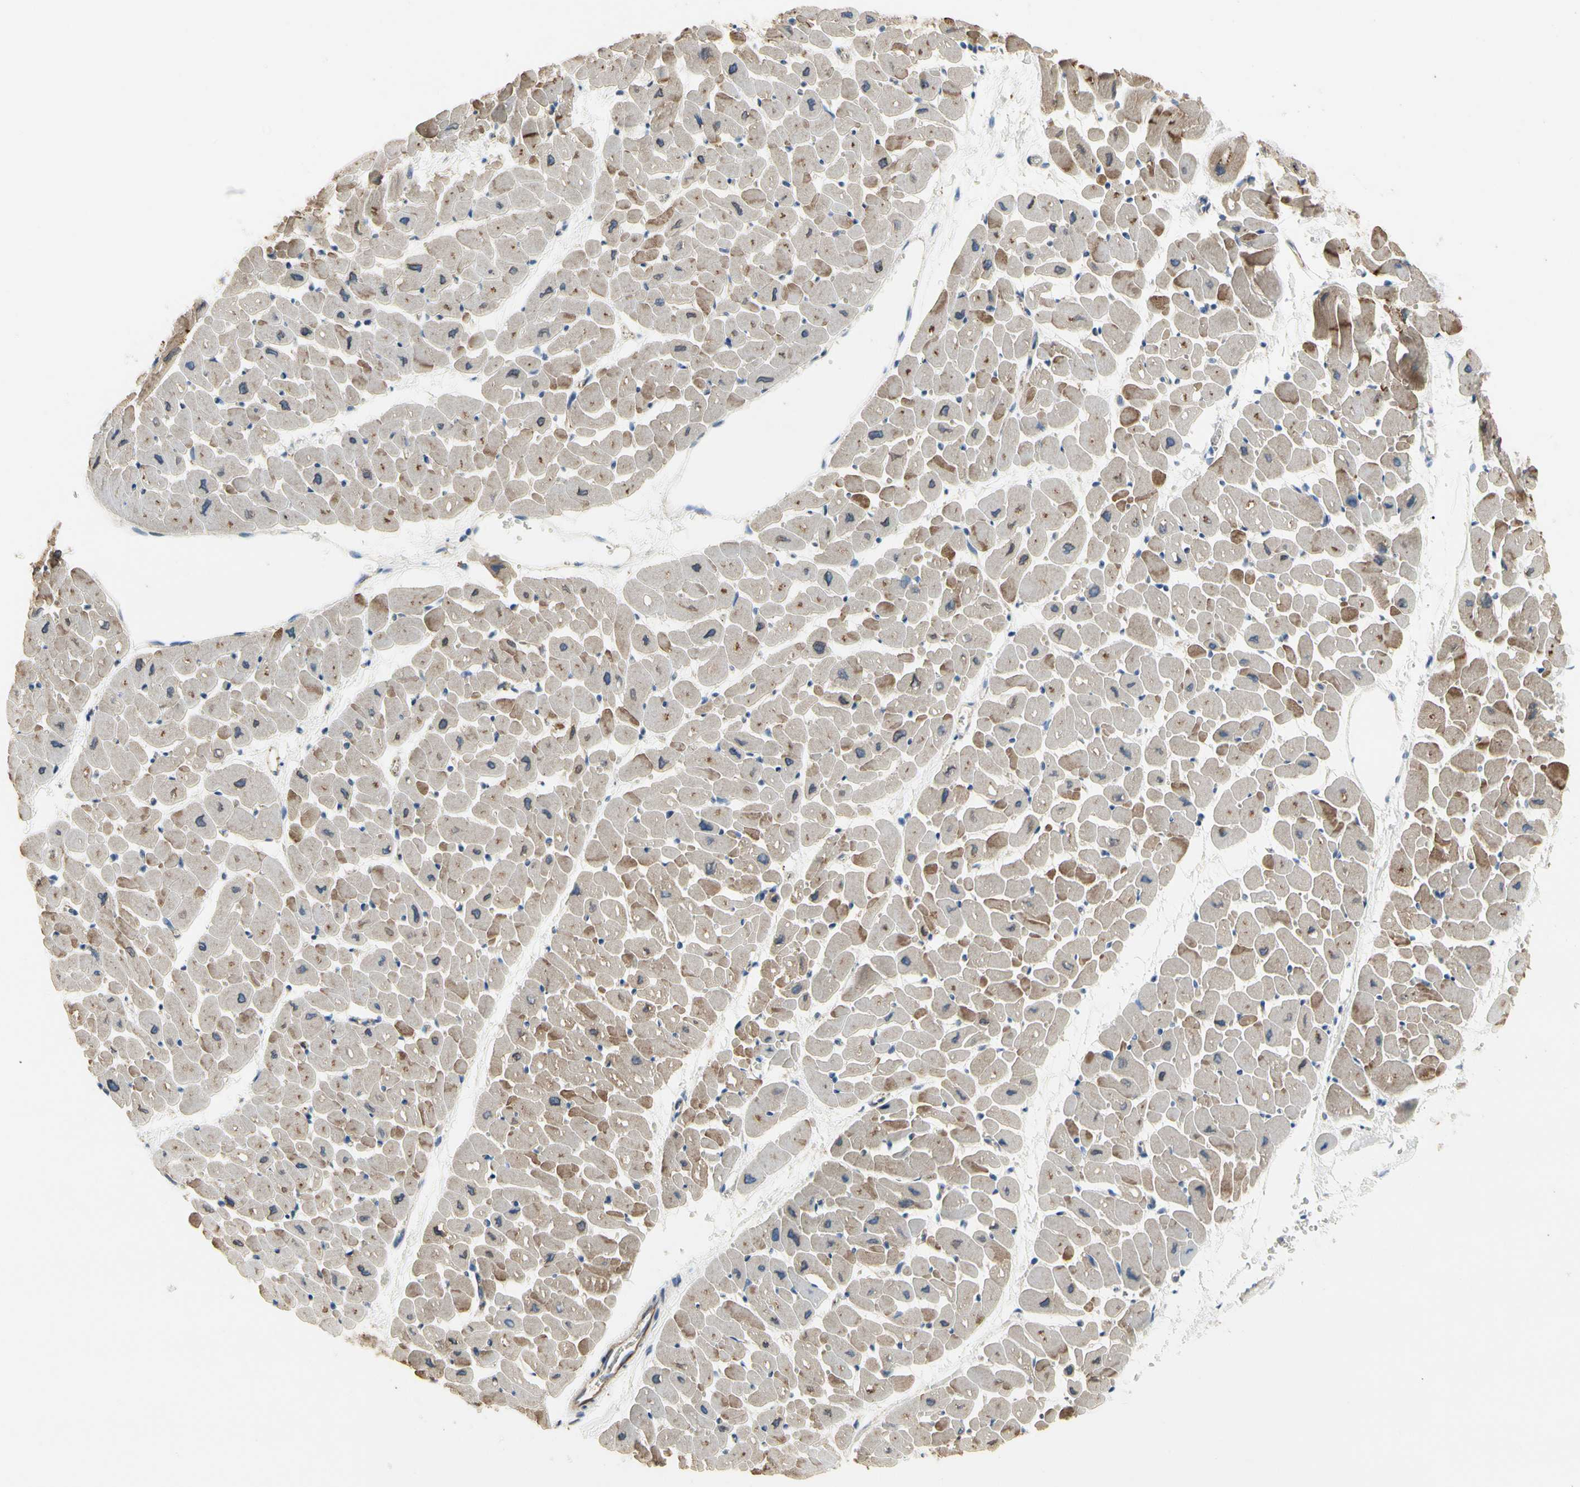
{"staining": {"intensity": "moderate", "quantity": "25%-75%", "location": "cytoplasmic/membranous"}, "tissue": "heart muscle", "cell_type": "Cardiomyocytes", "image_type": "normal", "snomed": [{"axis": "morphology", "description": "Normal tissue, NOS"}, {"axis": "topography", "description": "Heart"}], "caption": "Protein expression by immunohistochemistry shows moderate cytoplasmic/membranous positivity in about 25%-75% of cardiomyocytes in benign heart muscle. The staining was performed using DAB, with brown indicating positive protein expression. Nuclei are stained blue with hematoxylin.", "gene": "LGR6", "patient": {"sex": "male", "age": 45}}